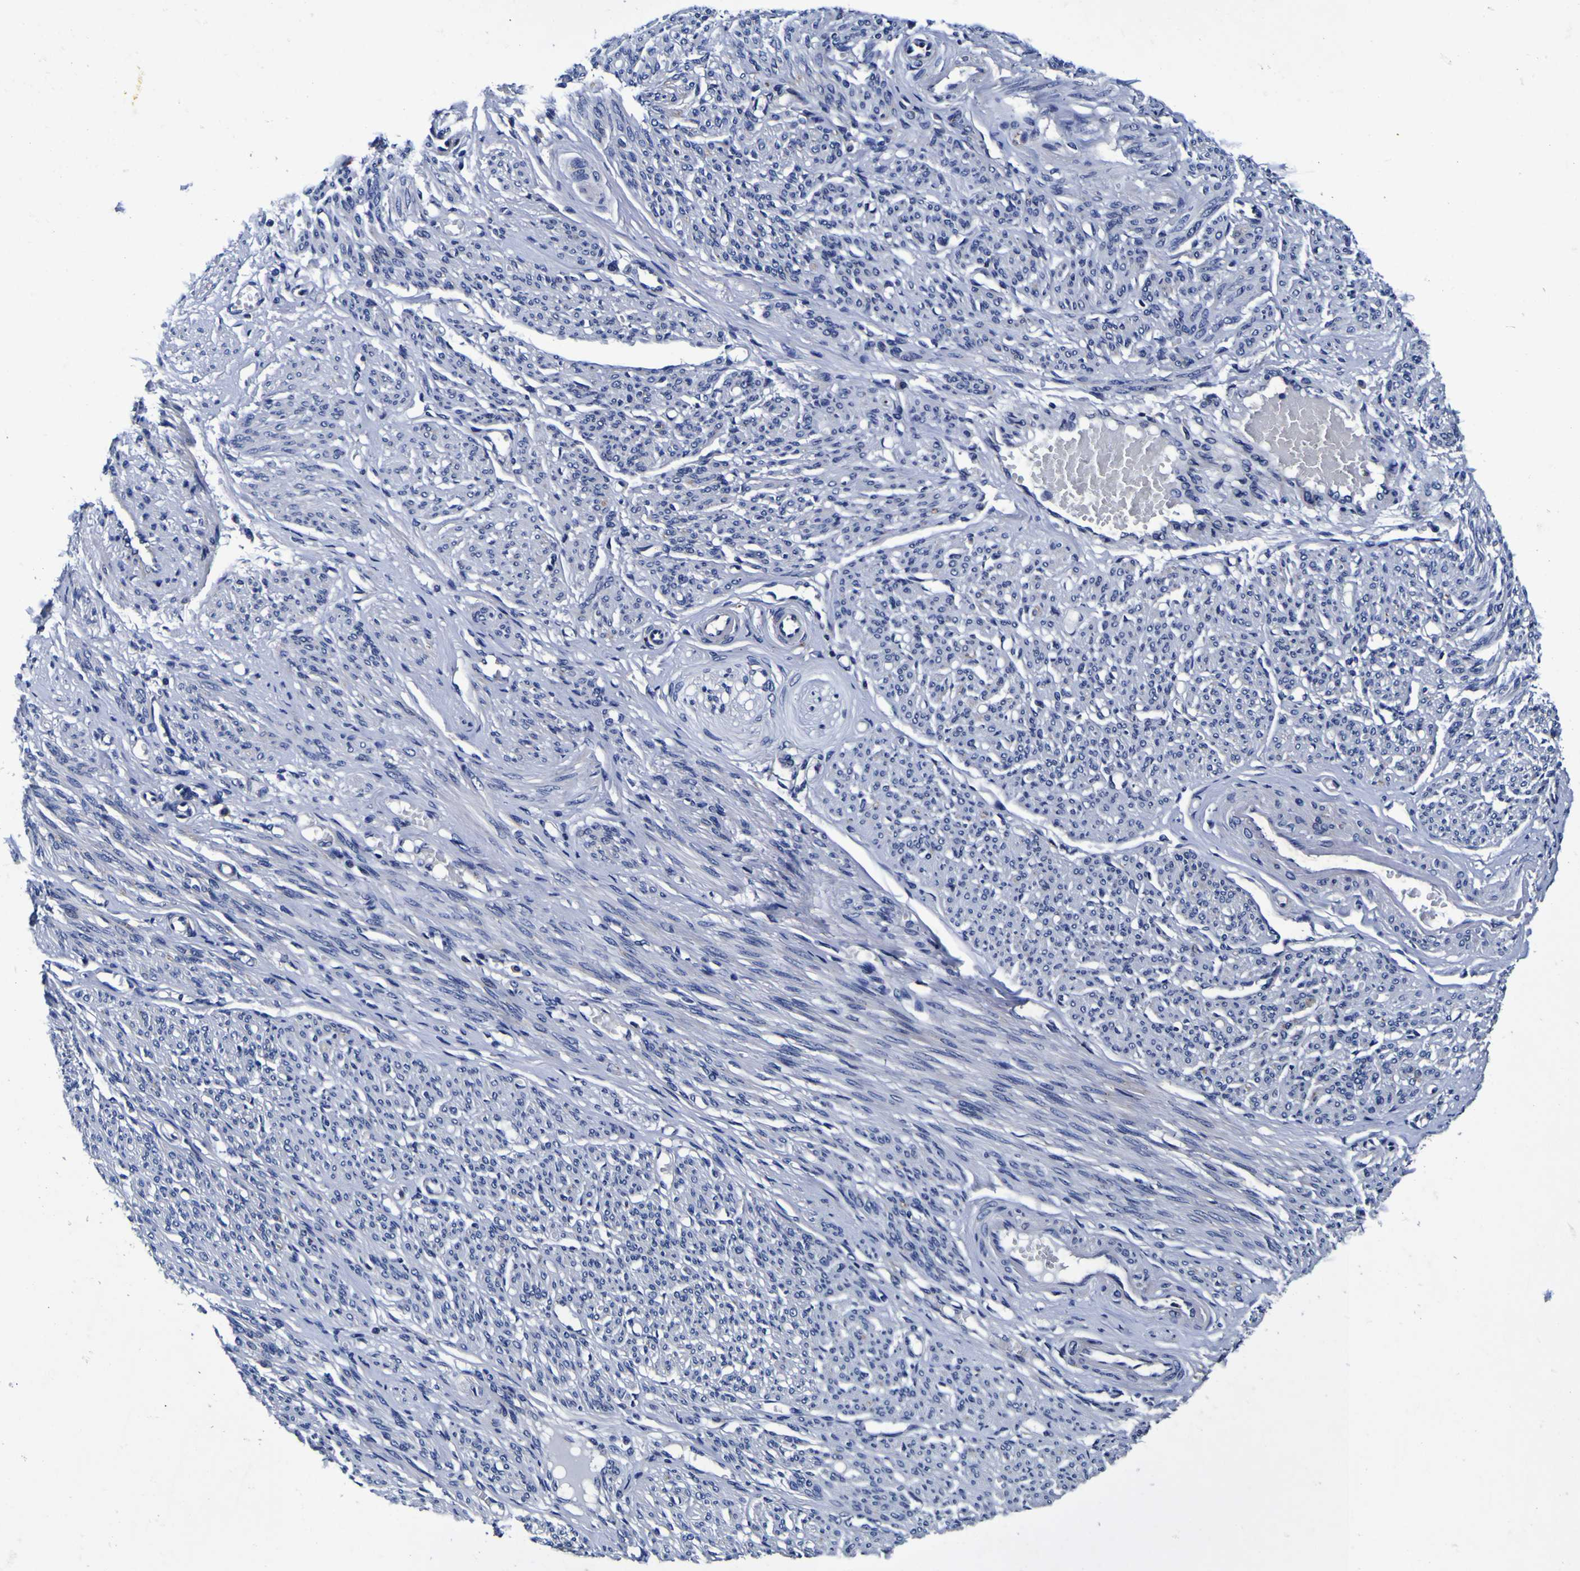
{"staining": {"intensity": "negative", "quantity": "none", "location": "none"}, "tissue": "smooth muscle", "cell_type": "Smooth muscle cells", "image_type": "normal", "snomed": [{"axis": "morphology", "description": "Normal tissue, NOS"}, {"axis": "topography", "description": "Smooth muscle"}], "caption": "This photomicrograph is of unremarkable smooth muscle stained with immunohistochemistry to label a protein in brown with the nuclei are counter-stained blue. There is no expression in smooth muscle cells.", "gene": "PANK4", "patient": {"sex": "female", "age": 65}}